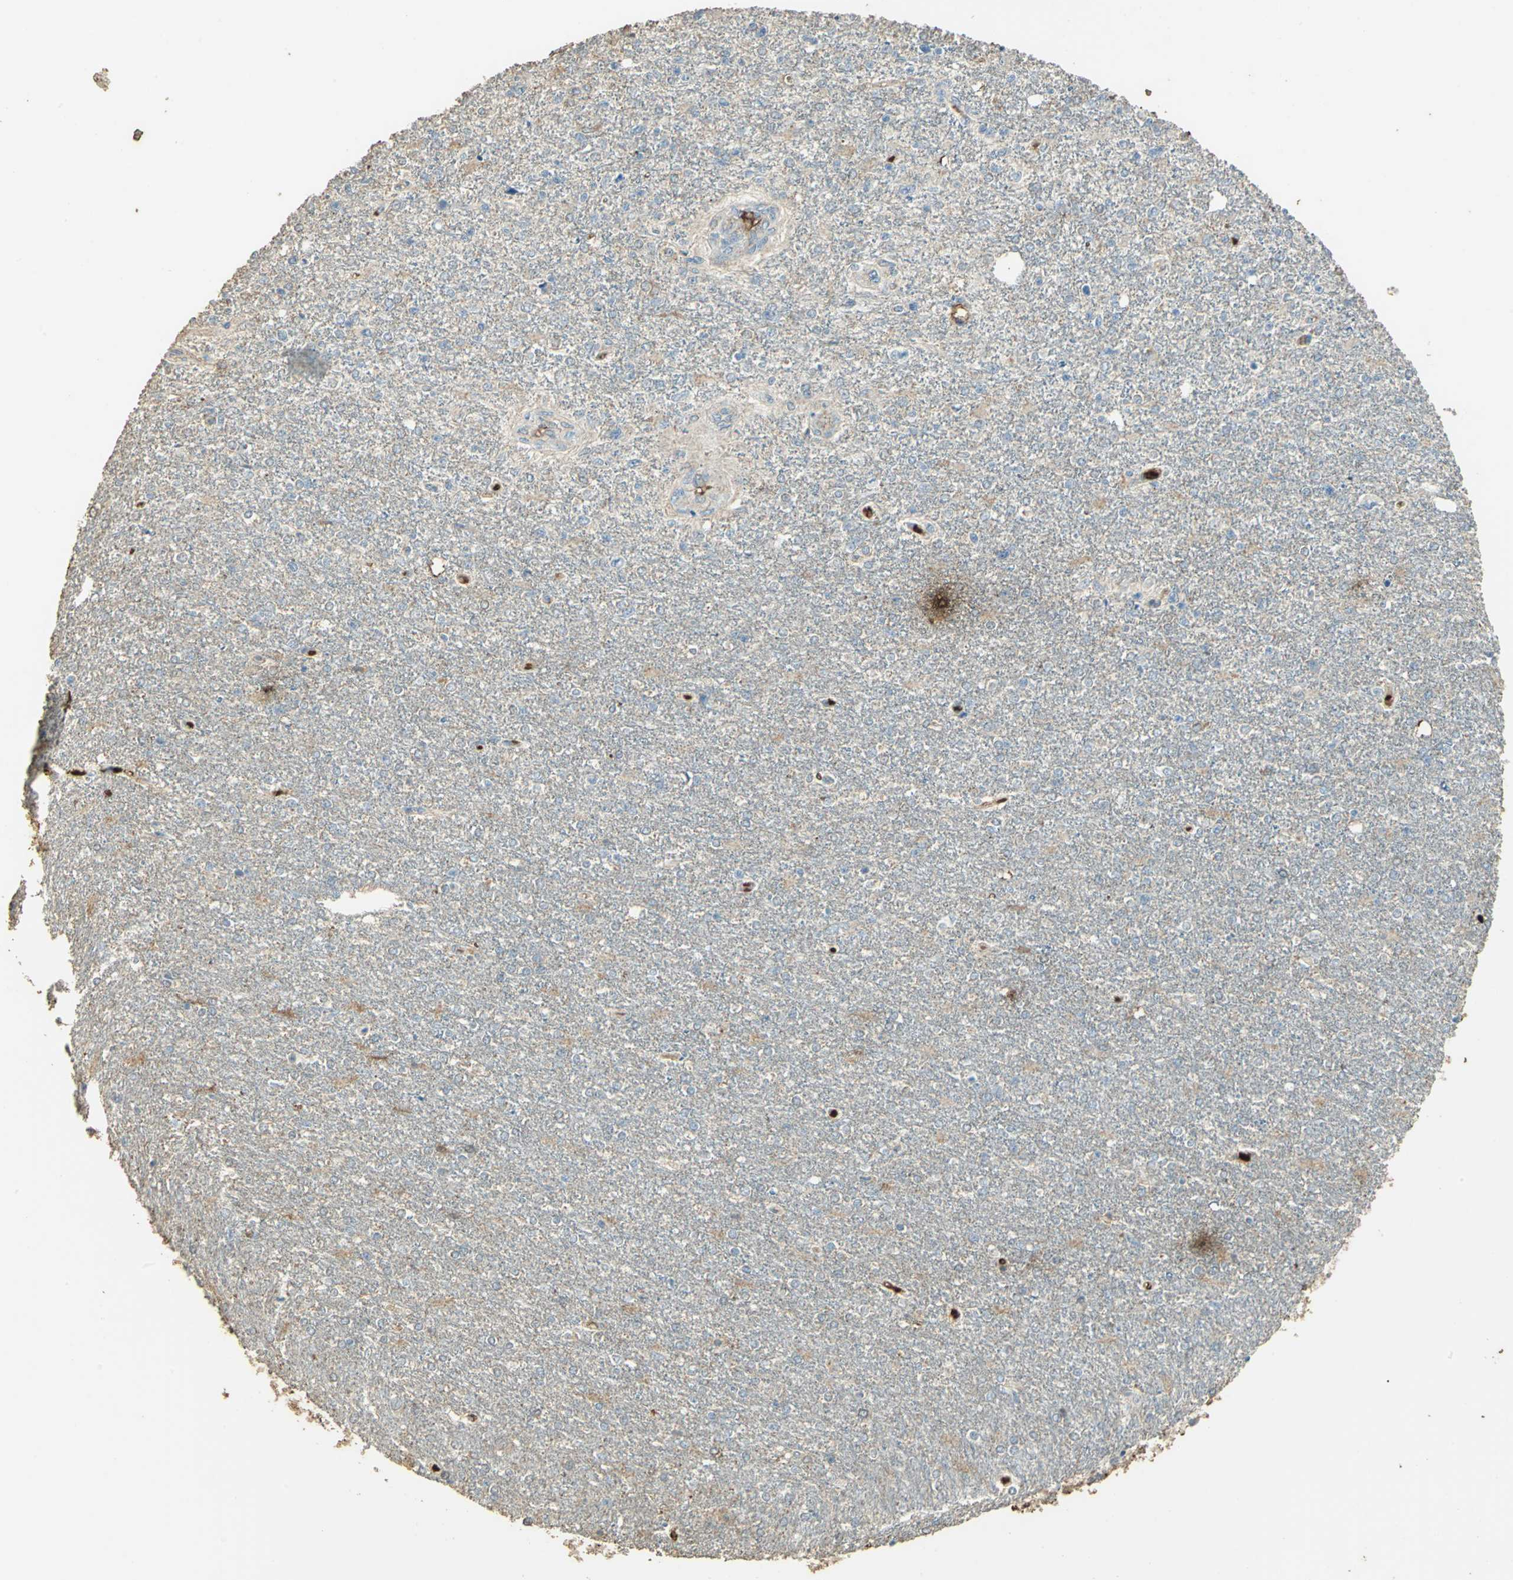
{"staining": {"intensity": "weak", "quantity": ">75%", "location": "cytoplasmic/membranous"}, "tissue": "glioma", "cell_type": "Tumor cells", "image_type": "cancer", "snomed": [{"axis": "morphology", "description": "Glioma, malignant, High grade"}, {"axis": "topography", "description": "Cerebral cortex"}], "caption": "Protein positivity by immunohistochemistry demonstrates weak cytoplasmic/membranous staining in about >75% of tumor cells in glioma.", "gene": "TRAPPC2", "patient": {"sex": "male", "age": 76}}